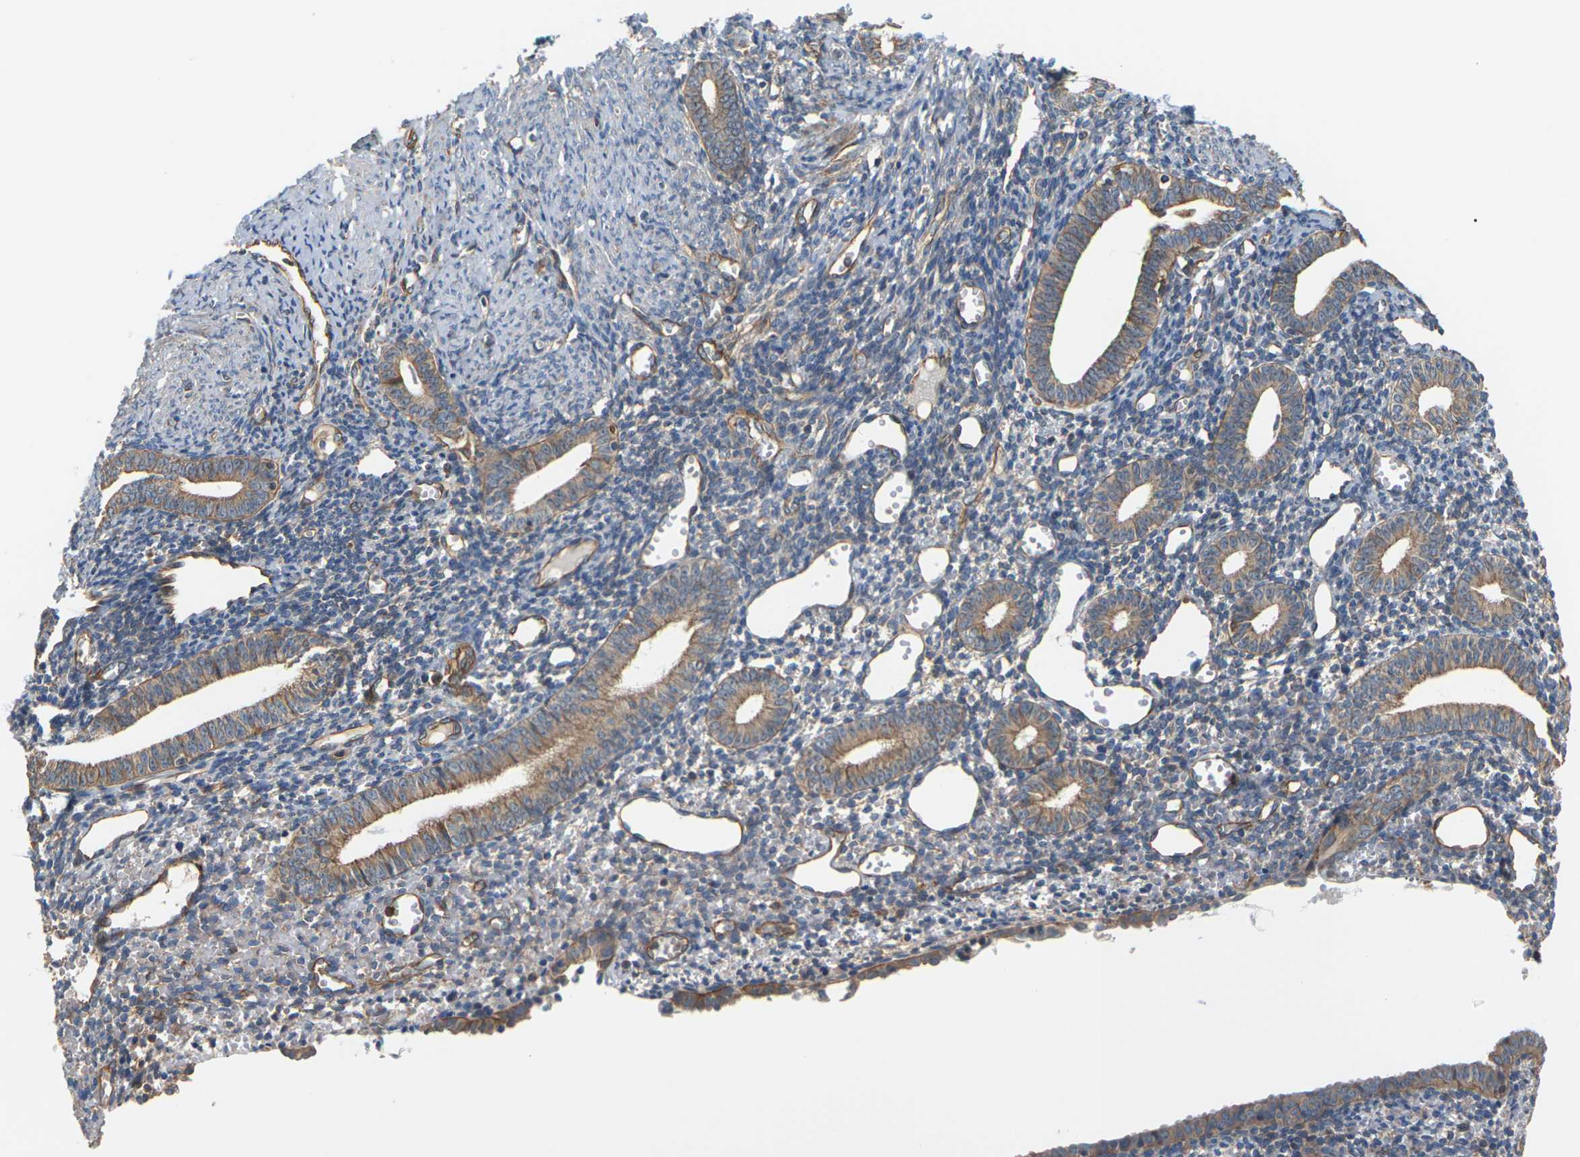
{"staining": {"intensity": "moderate", "quantity": "<25%", "location": "cytoplasmic/membranous"}, "tissue": "endometrium", "cell_type": "Cells in endometrial stroma", "image_type": "normal", "snomed": [{"axis": "morphology", "description": "Normal tissue, NOS"}, {"axis": "topography", "description": "Endometrium"}], "caption": "A brown stain highlights moderate cytoplasmic/membranous positivity of a protein in cells in endometrial stroma of unremarkable endometrium.", "gene": "PCDHB4", "patient": {"sex": "female", "age": 50}}